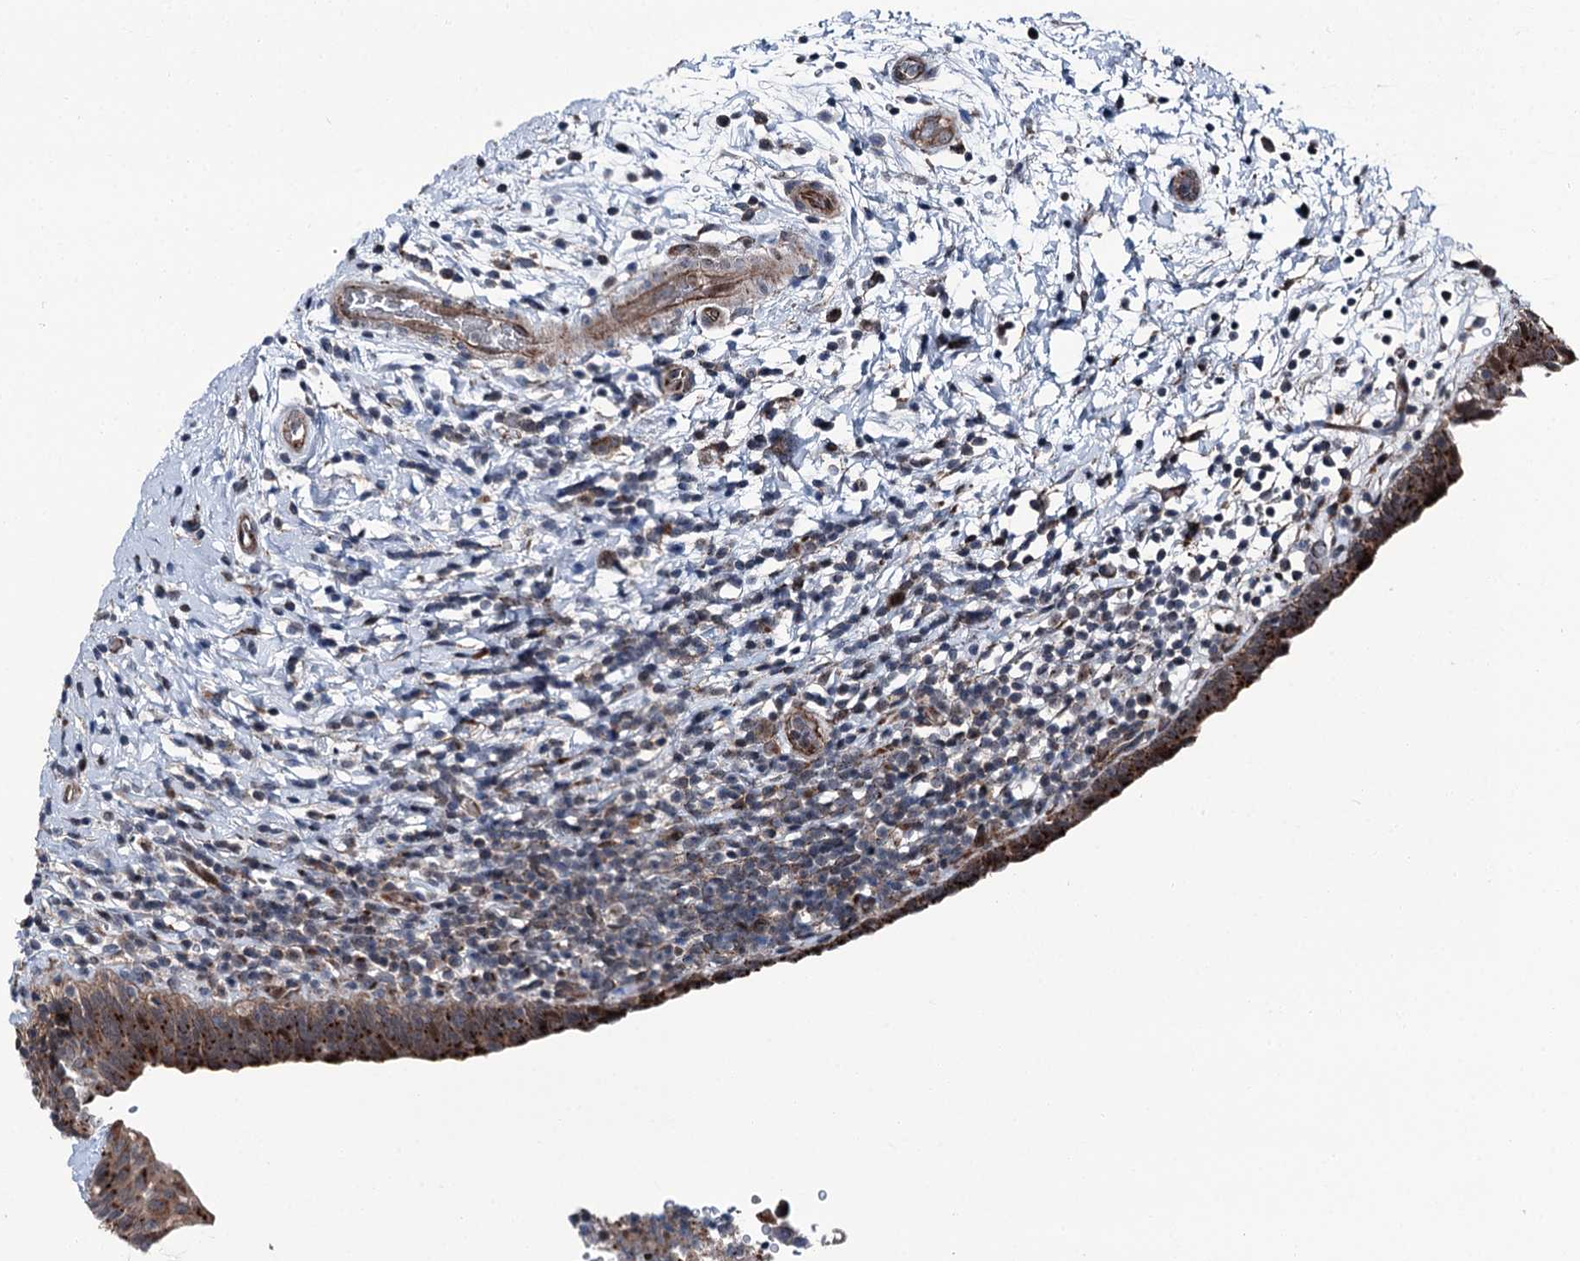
{"staining": {"intensity": "strong", "quantity": "25%-75%", "location": "cytoplasmic/membranous"}, "tissue": "urinary bladder", "cell_type": "Urothelial cells", "image_type": "normal", "snomed": [{"axis": "morphology", "description": "Normal tissue, NOS"}, {"axis": "topography", "description": "Urinary bladder"}], "caption": "A micrograph of human urinary bladder stained for a protein displays strong cytoplasmic/membranous brown staining in urothelial cells.", "gene": "POLR1D", "patient": {"sex": "male", "age": 83}}